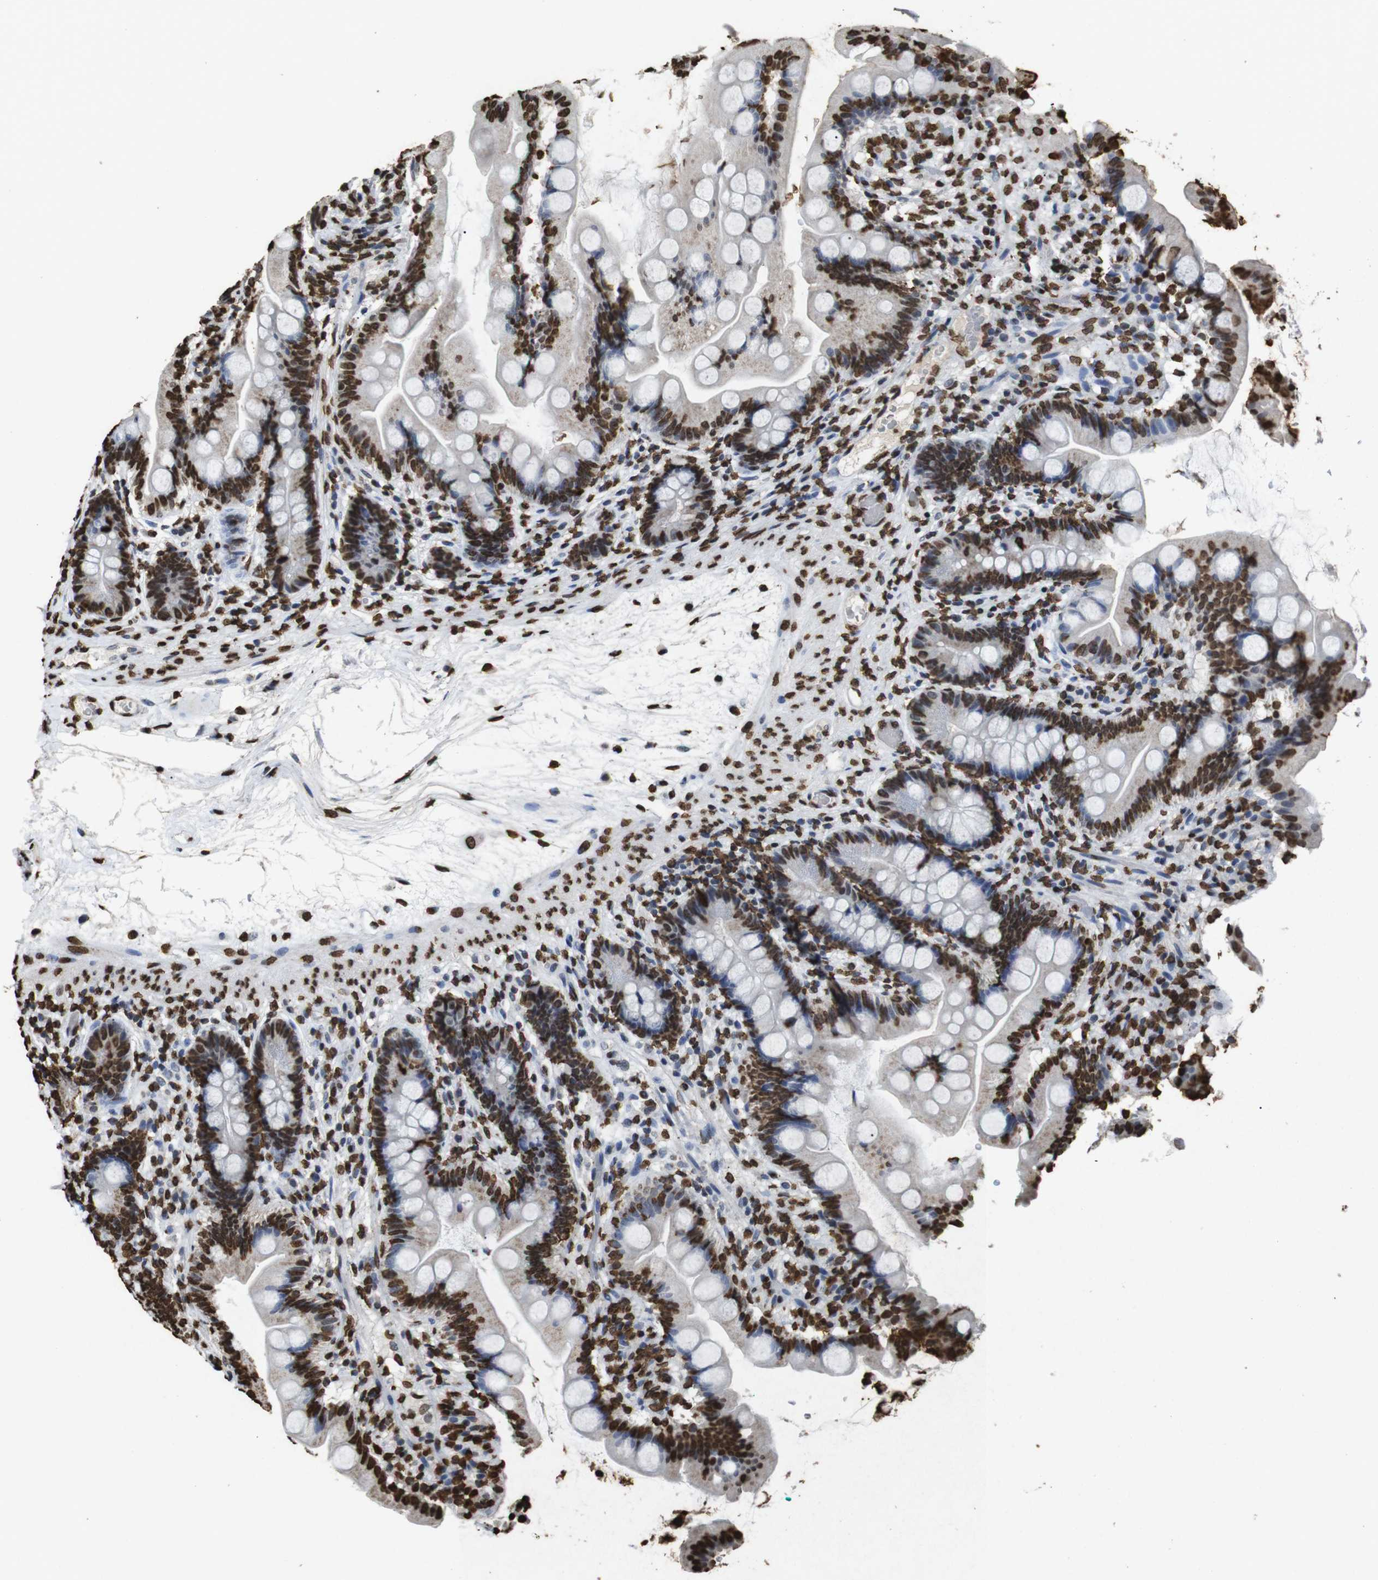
{"staining": {"intensity": "strong", "quantity": ">75%", "location": "nuclear"}, "tissue": "small intestine", "cell_type": "Glandular cells", "image_type": "normal", "snomed": [{"axis": "morphology", "description": "Normal tissue, NOS"}, {"axis": "topography", "description": "Small intestine"}], "caption": "Immunohistochemical staining of unremarkable small intestine reveals strong nuclear protein positivity in approximately >75% of glandular cells. (Stains: DAB in brown, nuclei in blue, Microscopy: brightfield microscopy at high magnification).", "gene": "MDM2", "patient": {"sex": "female", "age": 56}}